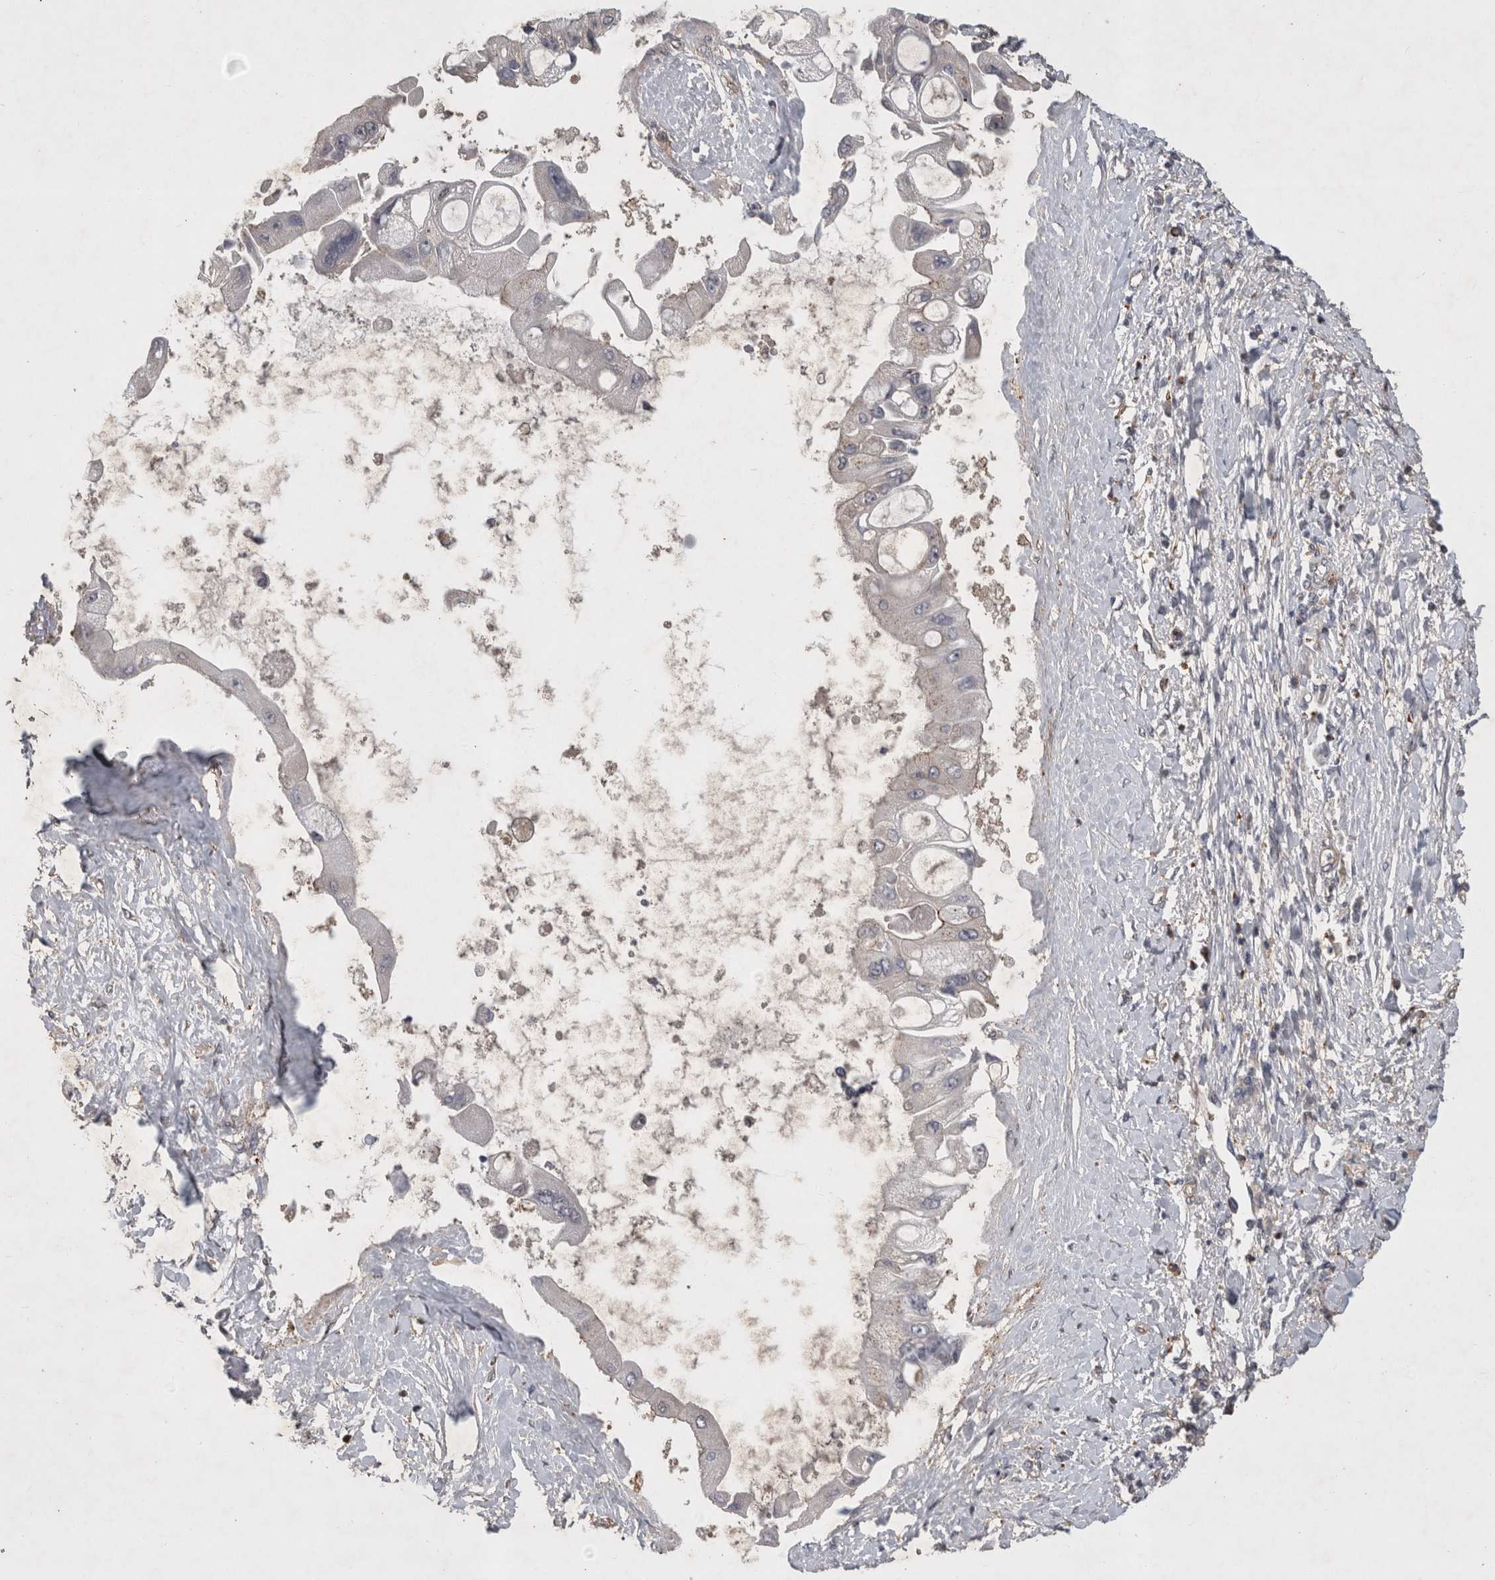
{"staining": {"intensity": "moderate", "quantity": "<25%", "location": "cytoplasmic/membranous"}, "tissue": "liver cancer", "cell_type": "Tumor cells", "image_type": "cancer", "snomed": [{"axis": "morphology", "description": "Cholangiocarcinoma"}, {"axis": "topography", "description": "Liver"}], "caption": "An immunohistochemistry (IHC) image of neoplastic tissue is shown. Protein staining in brown shows moderate cytoplasmic/membranous positivity in liver cholangiocarcinoma within tumor cells.", "gene": "SPATA48", "patient": {"sex": "male", "age": 50}}